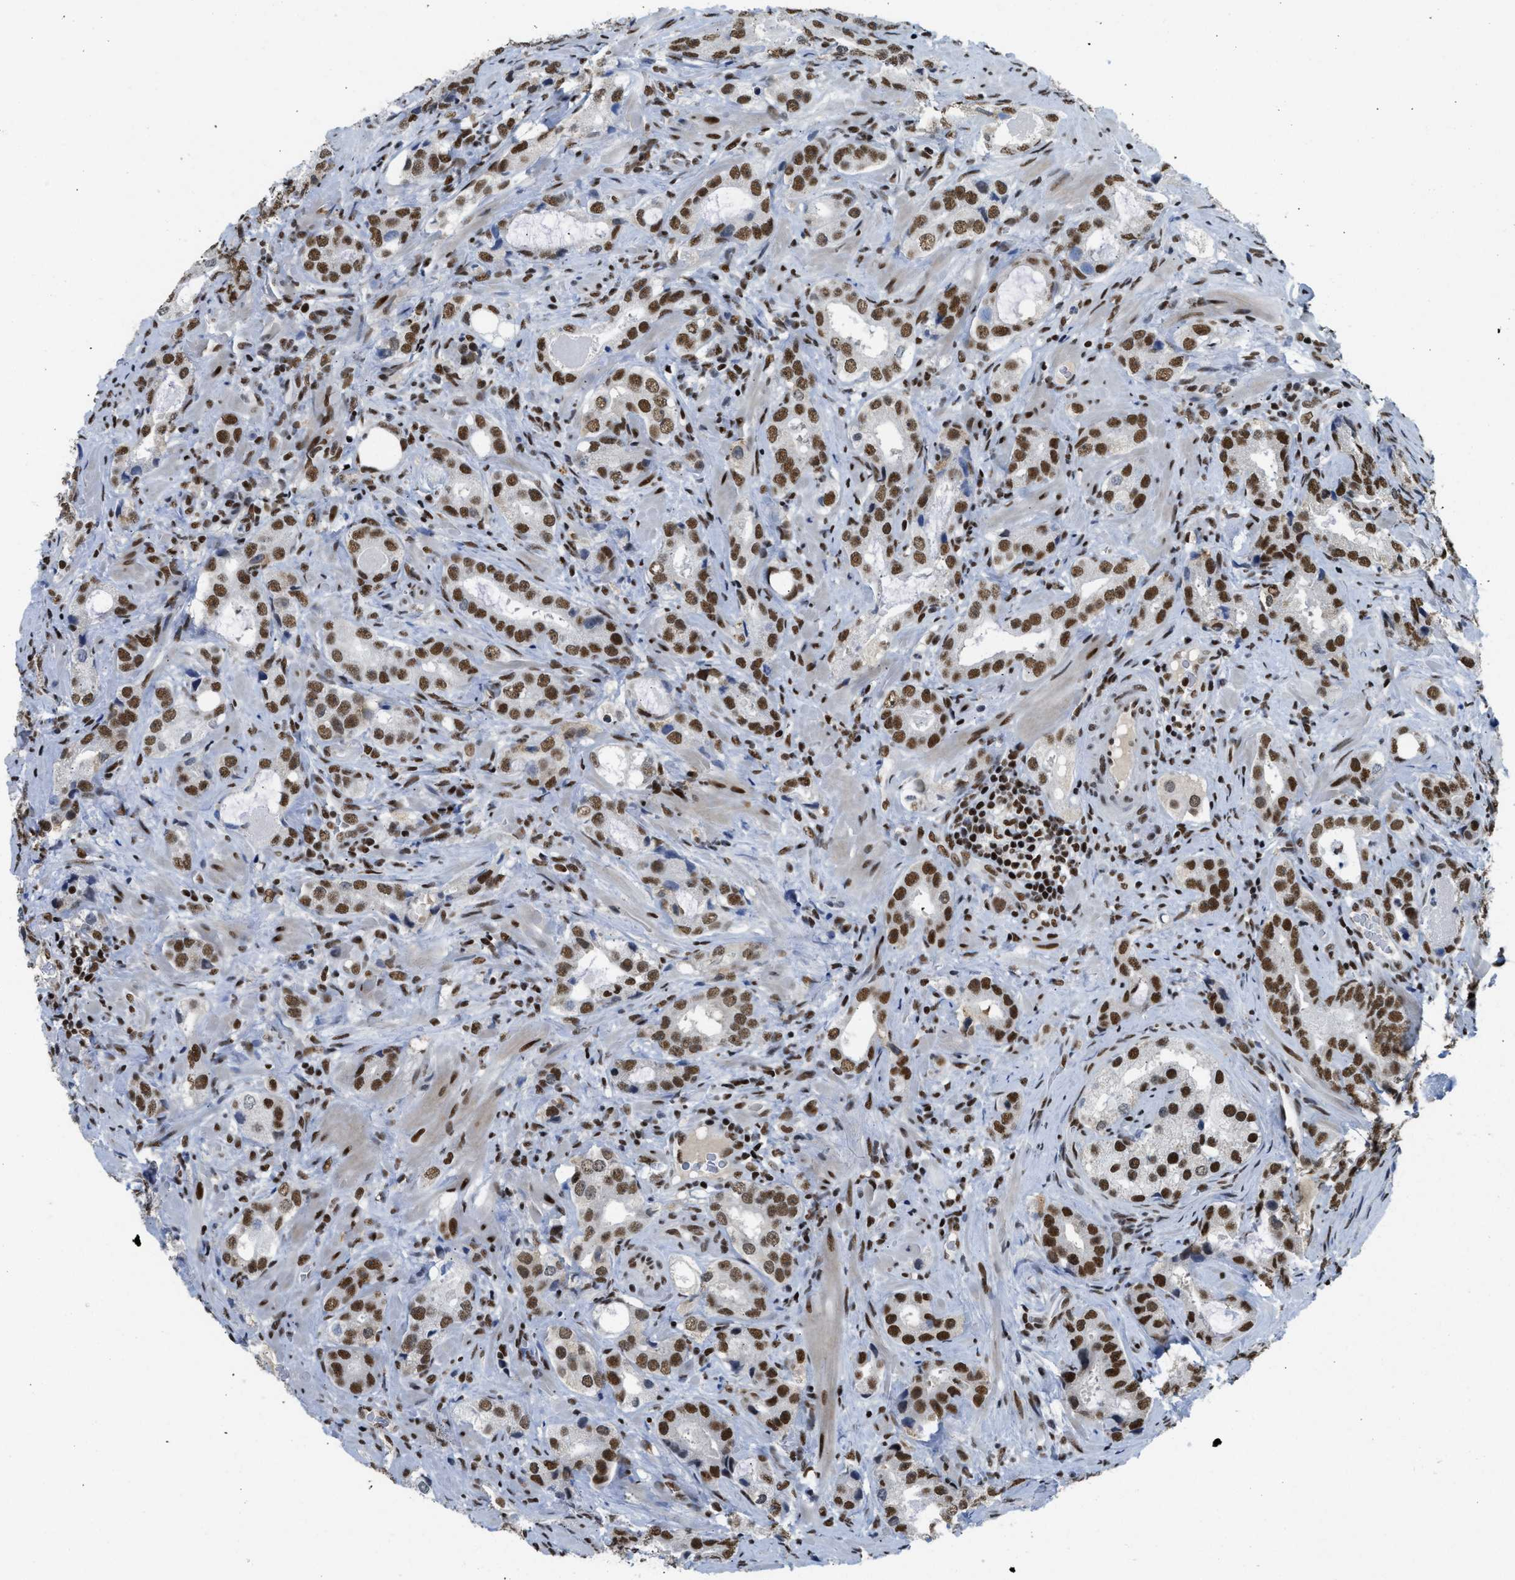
{"staining": {"intensity": "strong", "quantity": ">75%", "location": "nuclear"}, "tissue": "prostate cancer", "cell_type": "Tumor cells", "image_type": "cancer", "snomed": [{"axis": "morphology", "description": "Adenocarcinoma, High grade"}, {"axis": "topography", "description": "Prostate"}], "caption": "The histopathology image shows staining of adenocarcinoma (high-grade) (prostate), revealing strong nuclear protein staining (brown color) within tumor cells.", "gene": "SCAF4", "patient": {"sex": "male", "age": 63}}